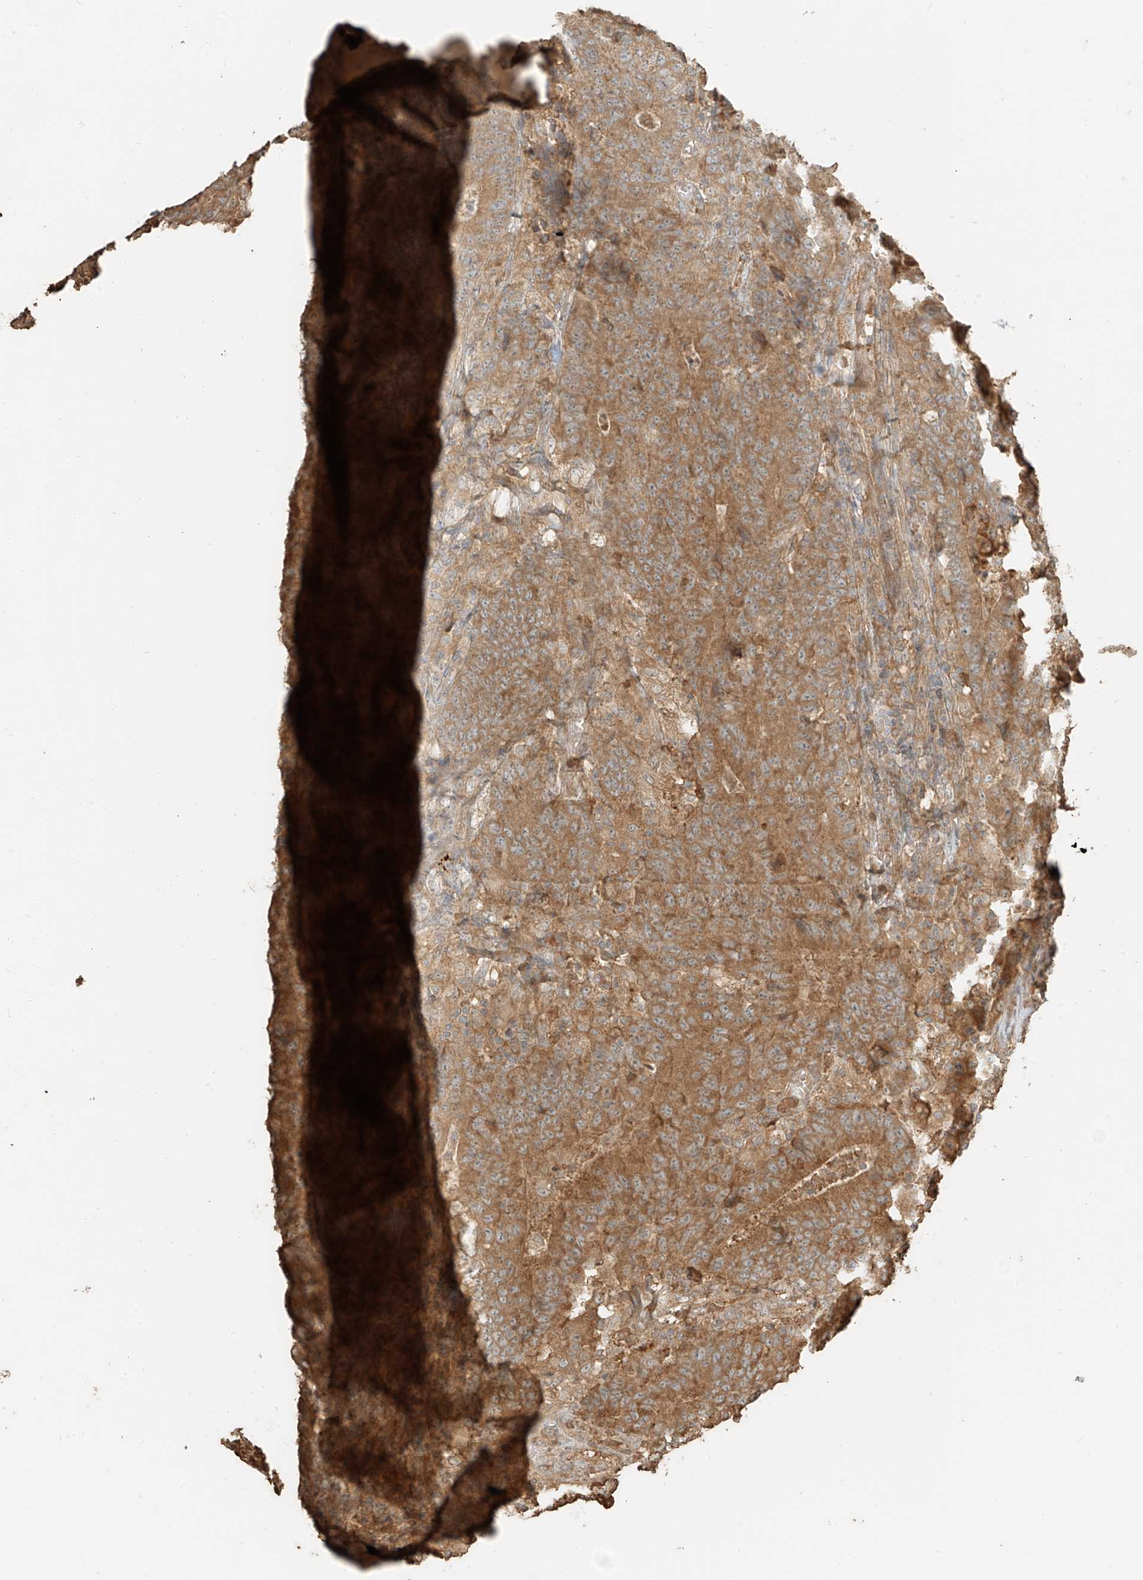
{"staining": {"intensity": "moderate", "quantity": ">75%", "location": "cytoplasmic/membranous"}, "tissue": "colorectal cancer", "cell_type": "Tumor cells", "image_type": "cancer", "snomed": [{"axis": "morphology", "description": "Normal tissue, NOS"}, {"axis": "morphology", "description": "Adenocarcinoma, NOS"}, {"axis": "topography", "description": "Colon"}], "caption": "Immunohistochemistry of adenocarcinoma (colorectal) displays medium levels of moderate cytoplasmic/membranous staining in approximately >75% of tumor cells.", "gene": "RFTN2", "patient": {"sex": "female", "age": 75}}